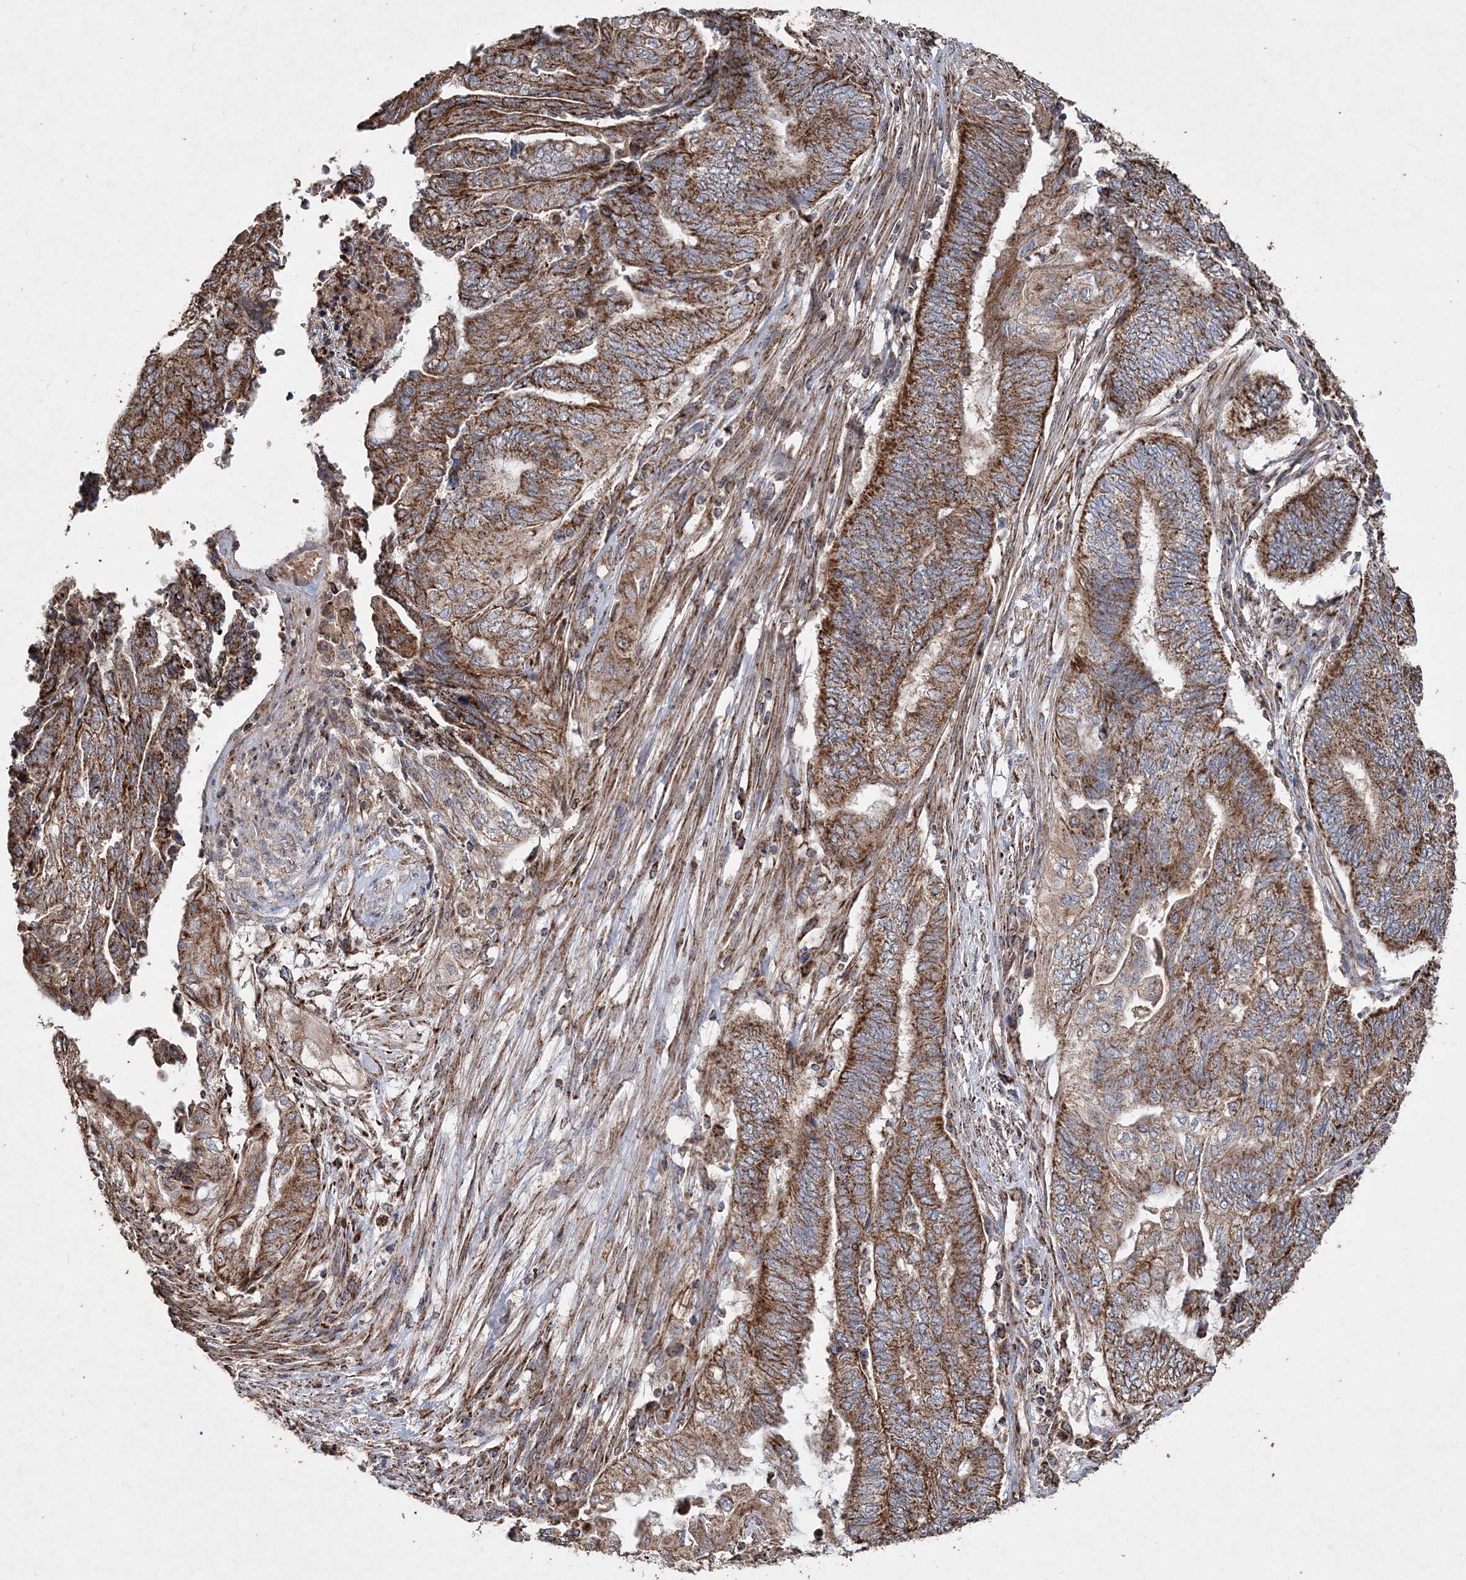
{"staining": {"intensity": "strong", "quantity": ">75%", "location": "cytoplasmic/membranous"}, "tissue": "endometrial cancer", "cell_type": "Tumor cells", "image_type": "cancer", "snomed": [{"axis": "morphology", "description": "Adenocarcinoma, NOS"}, {"axis": "topography", "description": "Uterus"}, {"axis": "topography", "description": "Endometrium"}], "caption": "Immunohistochemical staining of endometrial cancer (adenocarcinoma) exhibits high levels of strong cytoplasmic/membranous protein expression in approximately >75% of tumor cells.", "gene": "POC5", "patient": {"sex": "female", "age": 70}}